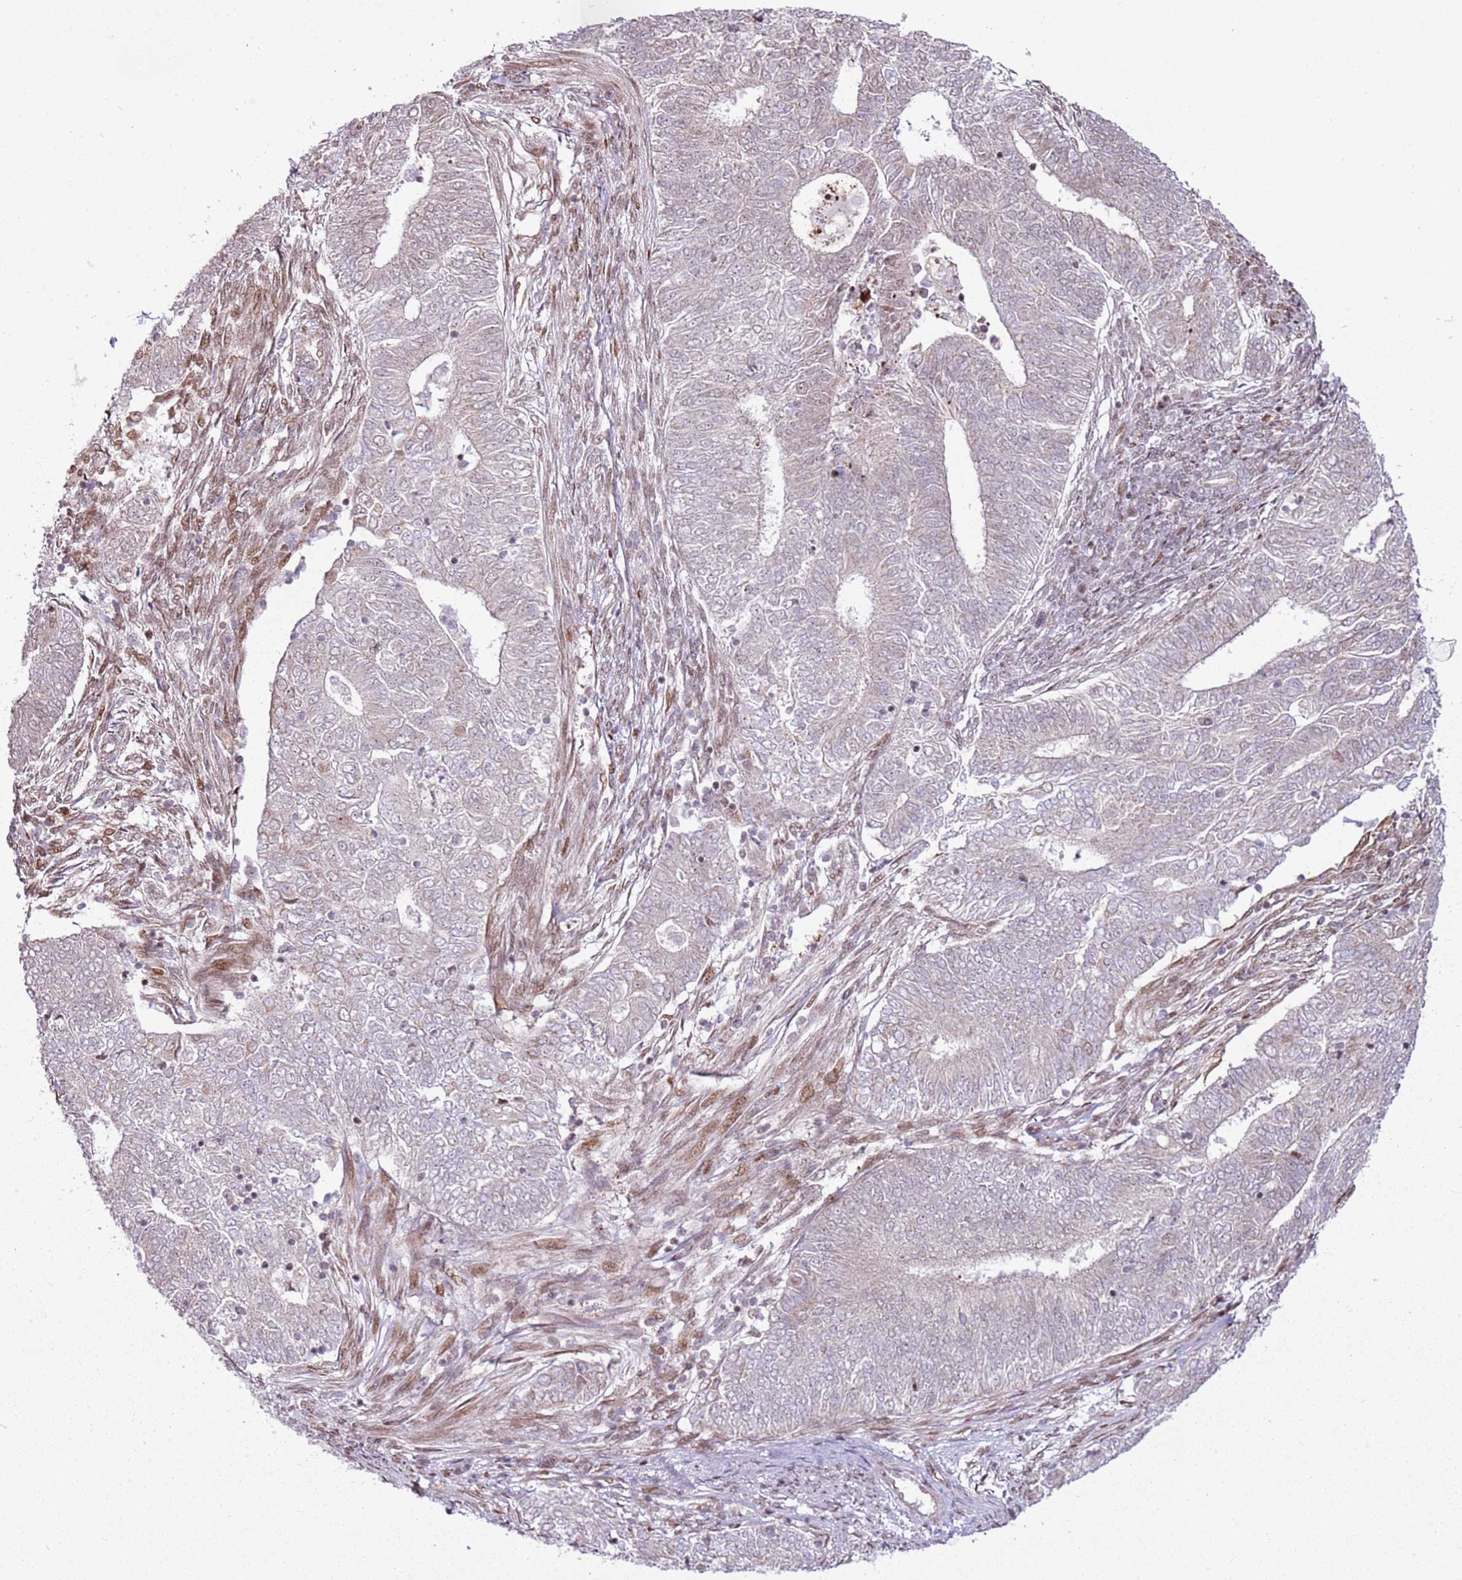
{"staining": {"intensity": "negative", "quantity": "none", "location": "none"}, "tissue": "endometrial cancer", "cell_type": "Tumor cells", "image_type": "cancer", "snomed": [{"axis": "morphology", "description": "Adenocarcinoma, NOS"}, {"axis": "topography", "description": "Endometrium"}], "caption": "Human endometrial adenocarcinoma stained for a protein using immunohistochemistry (IHC) demonstrates no expression in tumor cells.", "gene": "PCTP", "patient": {"sex": "female", "age": 62}}